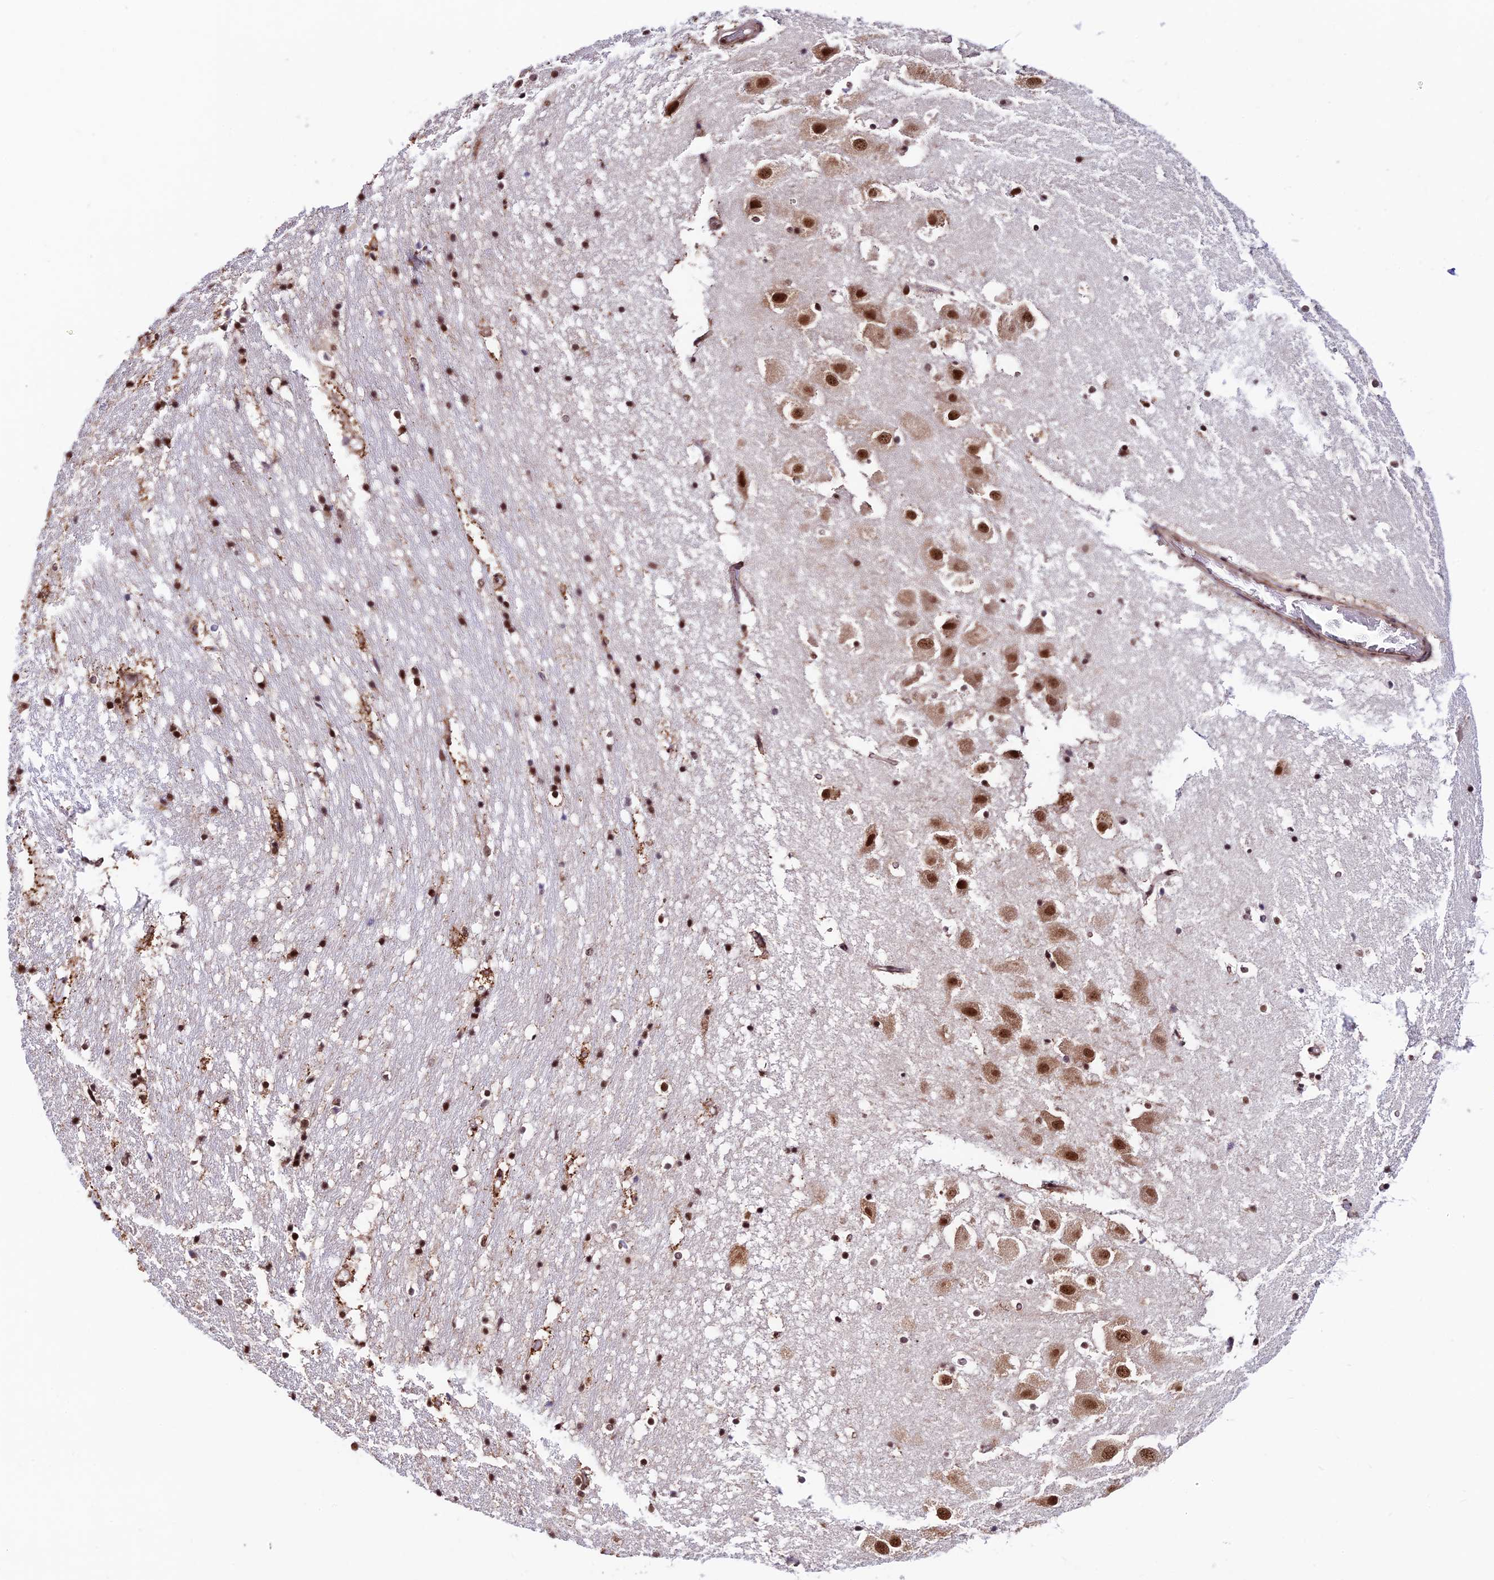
{"staining": {"intensity": "moderate", "quantity": ">75%", "location": "nuclear"}, "tissue": "hippocampus", "cell_type": "Glial cells", "image_type": "normal", "snomed": [{"axis": "morphology", "description": "Normal tissue, NOS"}, {"axis": "topography", "description": "Hippocampus"}], "caption": "A histopathology image of hippocampus stained for a protein exhibits moderate nuclear brown staining in glial cells.", "gene": "RBM42", "patient": {"sex": "female", "age": 52}}